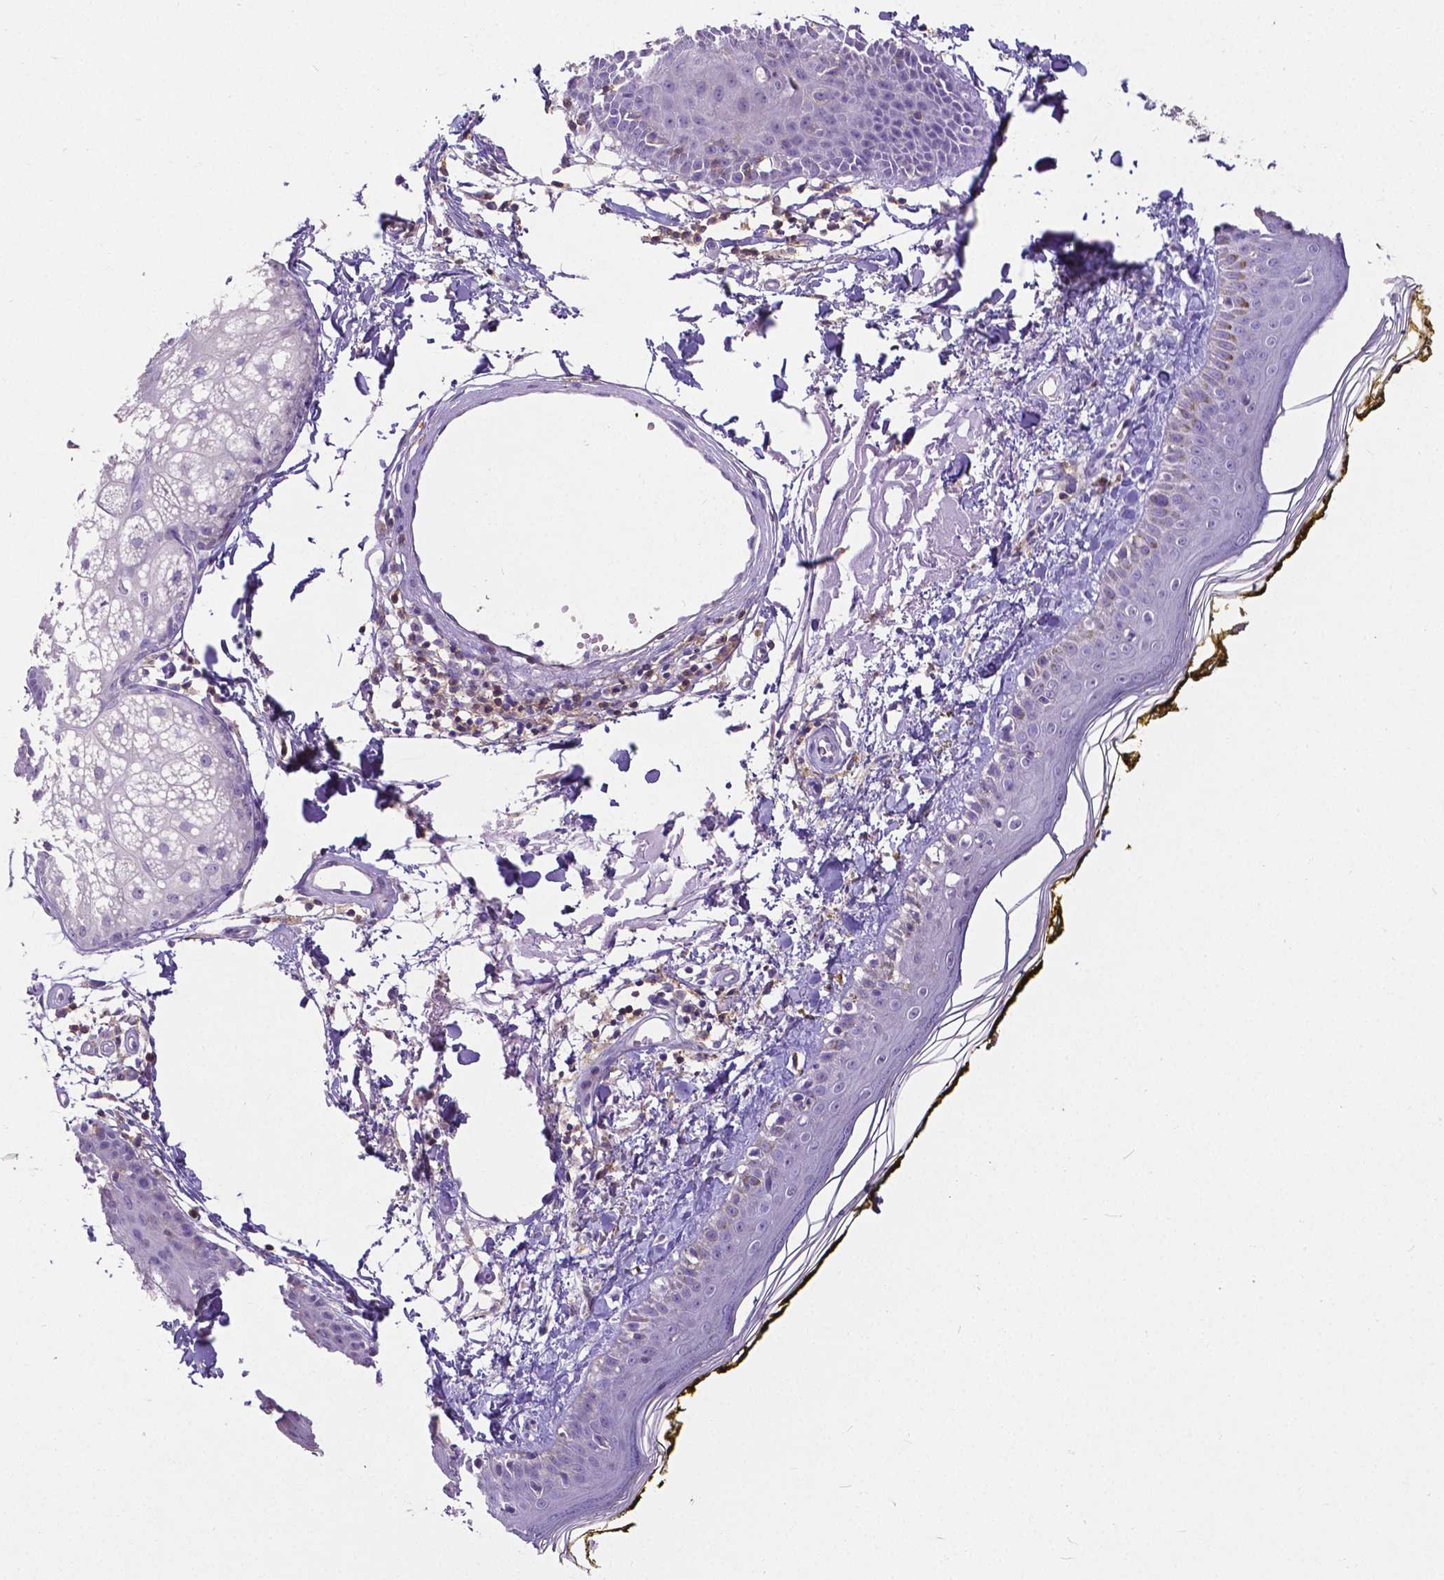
{"staining": {"intensity": "negative", "quantity": "none", "location": "none"}, "tissue": "skin", "cell_type": "Fibroblasts", "image_type": "normal", "snomed": [{"axis": "morphology", "description": "Normal tissue, NOS"}, {"axis": "topography", "description": "Skin"}], "caption": "A histopathology image of skin stained for a protein reveals no brown staining in fibroblasts.", "gene": "CD4", "patient": {"sex": "male", "age": 76}}